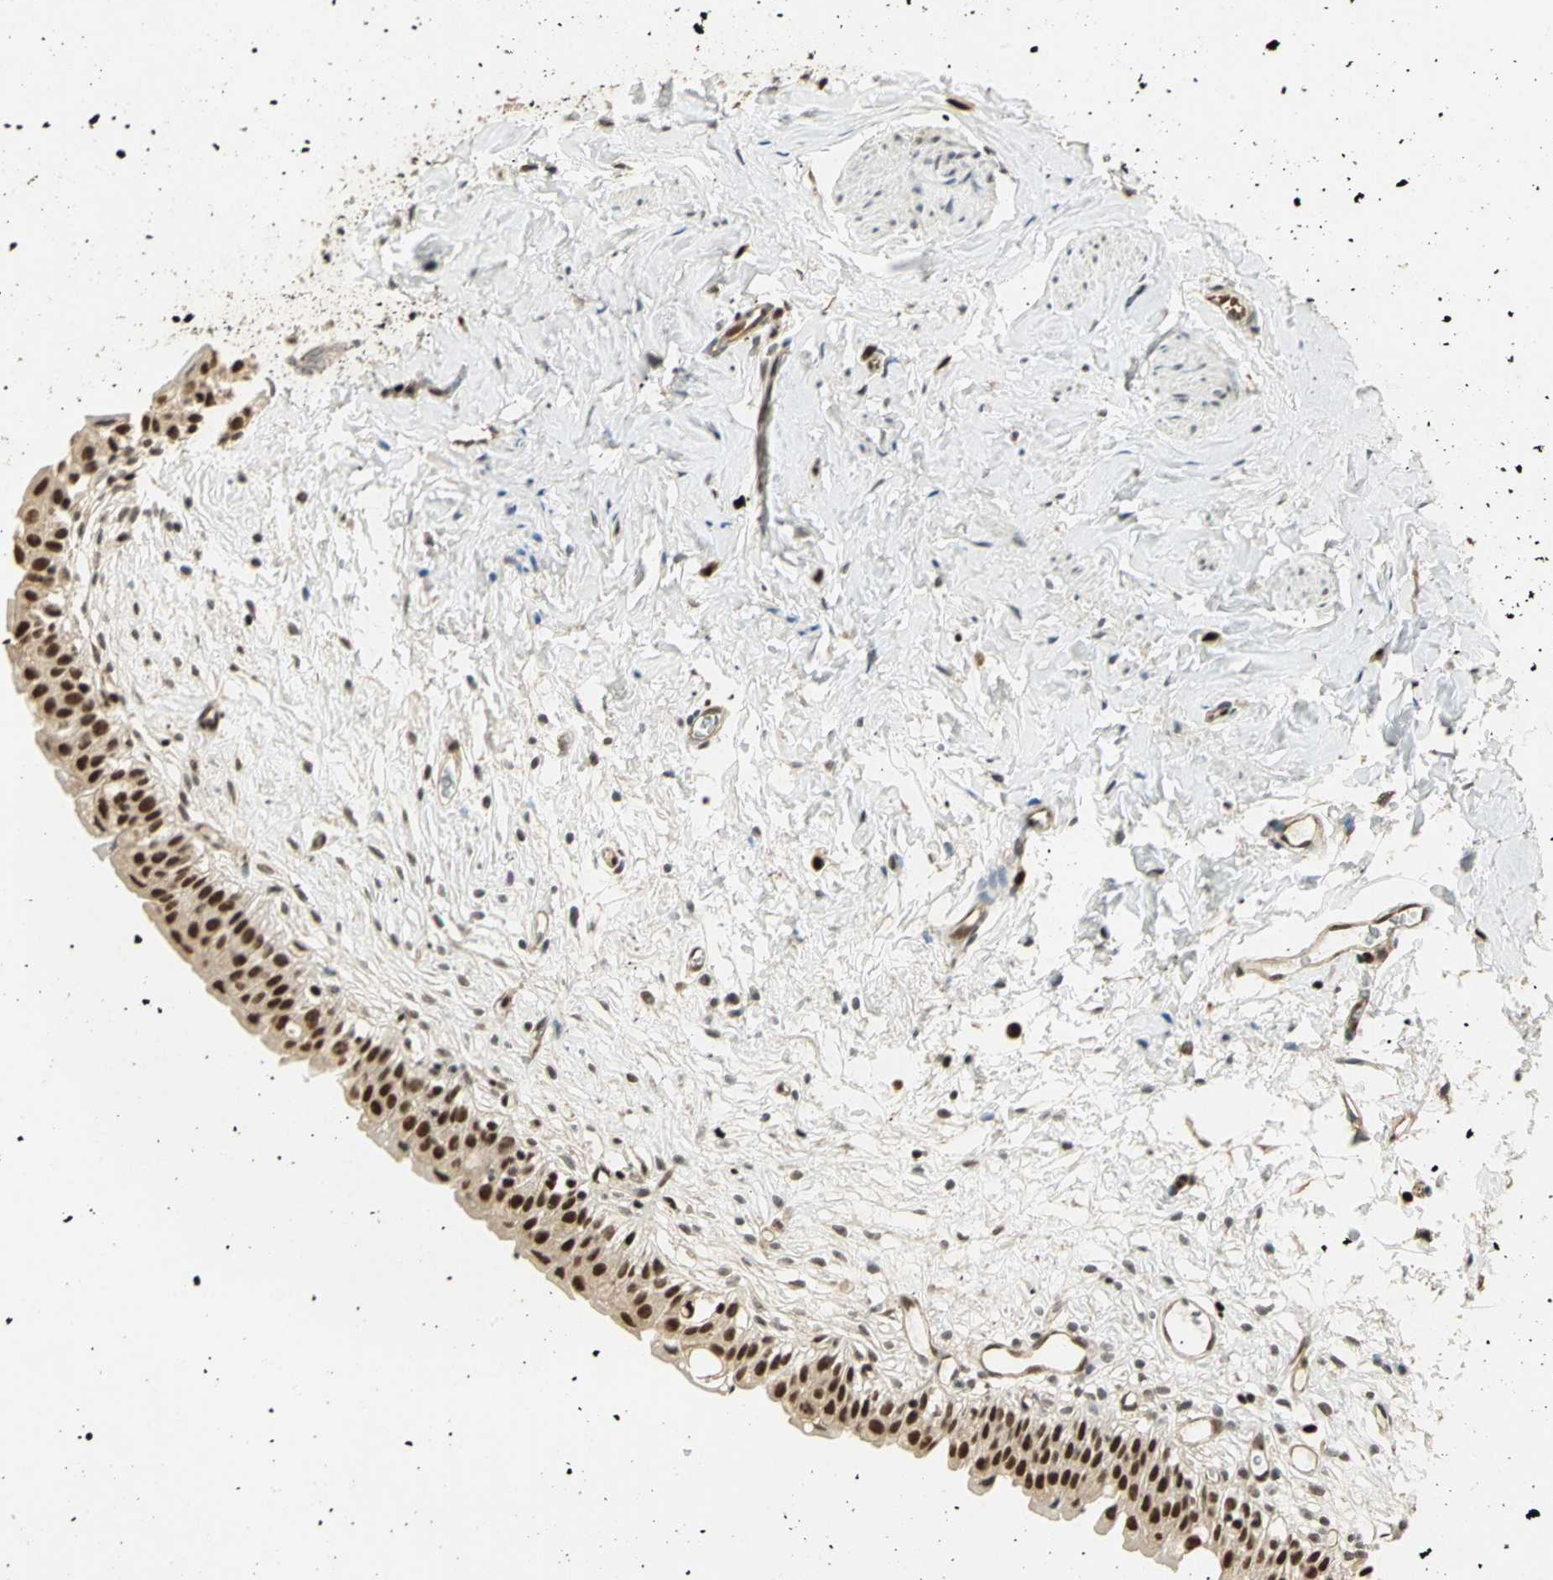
{"staining": {"intensity": "strong", "quantity": ">75%", "location": "nuclear"}, "tissue": "urinary bladder", "cell_type": "Urothelial cells", "image_type": "normal", "snomed": [{"axis": "morphology", "description": "Normal tissue, NOS"}, {"axis": "topography", "description": "Urinary bladder"}], "caption": "Immunohistochemistry staining of benign urinary bladder, which shows high levels of strong nuclear staining in about >75% of urothelial cells indicating strong nuclear protein expression. The staining was performed using DAB (3,3'-diaminobenzidine) (brown) for protein detection and nuclei were counterstained in hematoxylin (blue).", "gene": "ELF1", "patient": {"sex": "female", "age": 80}}